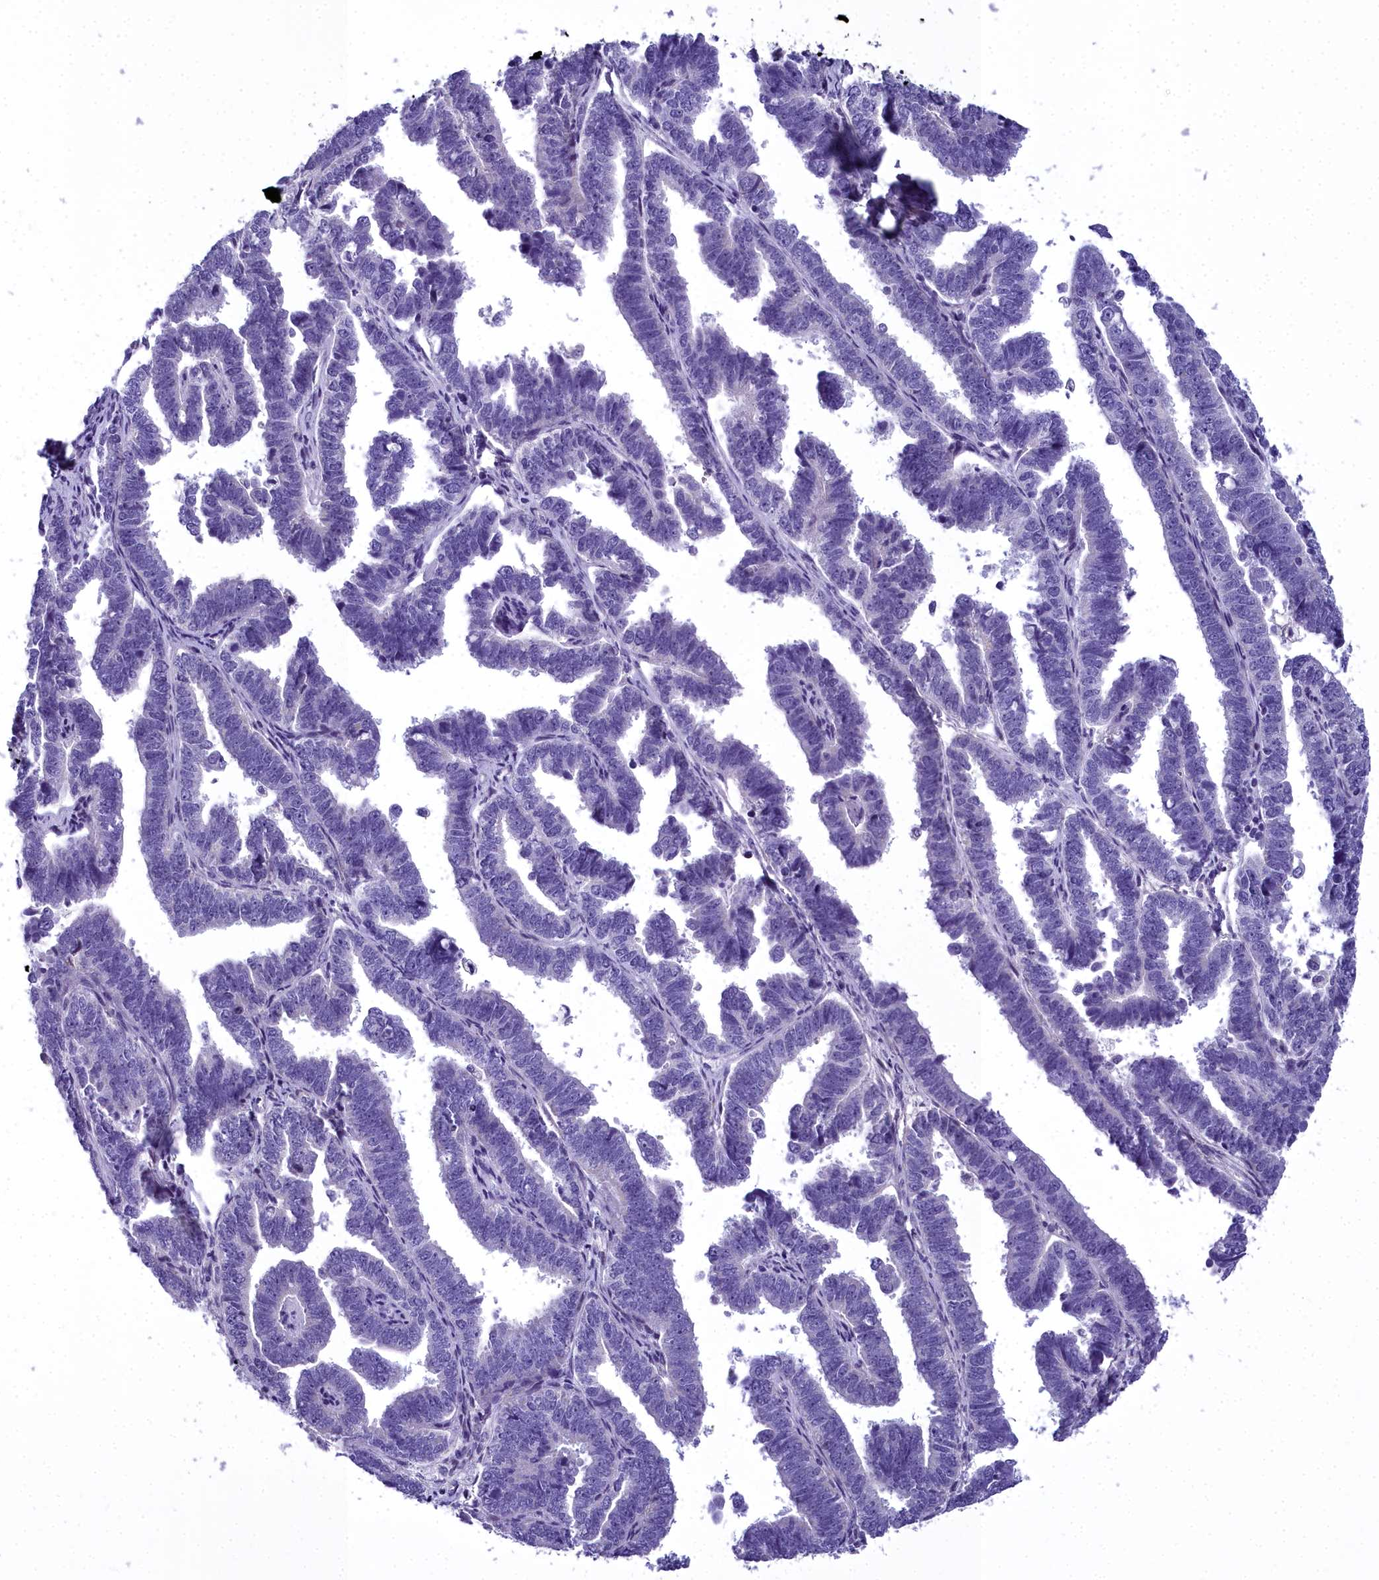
{"staining": {"intensity": "negative", "quantity": "none", "location": "none"}, "tissue": "endometrial cancer", "cell_type": "Tumor cells", "image_type": "cancer", "snomed": [{"axis": "morphology", "description": "Adenocarcinoma, NOS"}, {"axis": "topography", "description": "Endometrium"}], "caption": "This is an immunohistochemistry photomicrograph of human adenocarcinoma (endometrial). There is no positivity in tumor cells.", "gene": "TIMM22", "patient": {"sex": "female", "age": 75}}